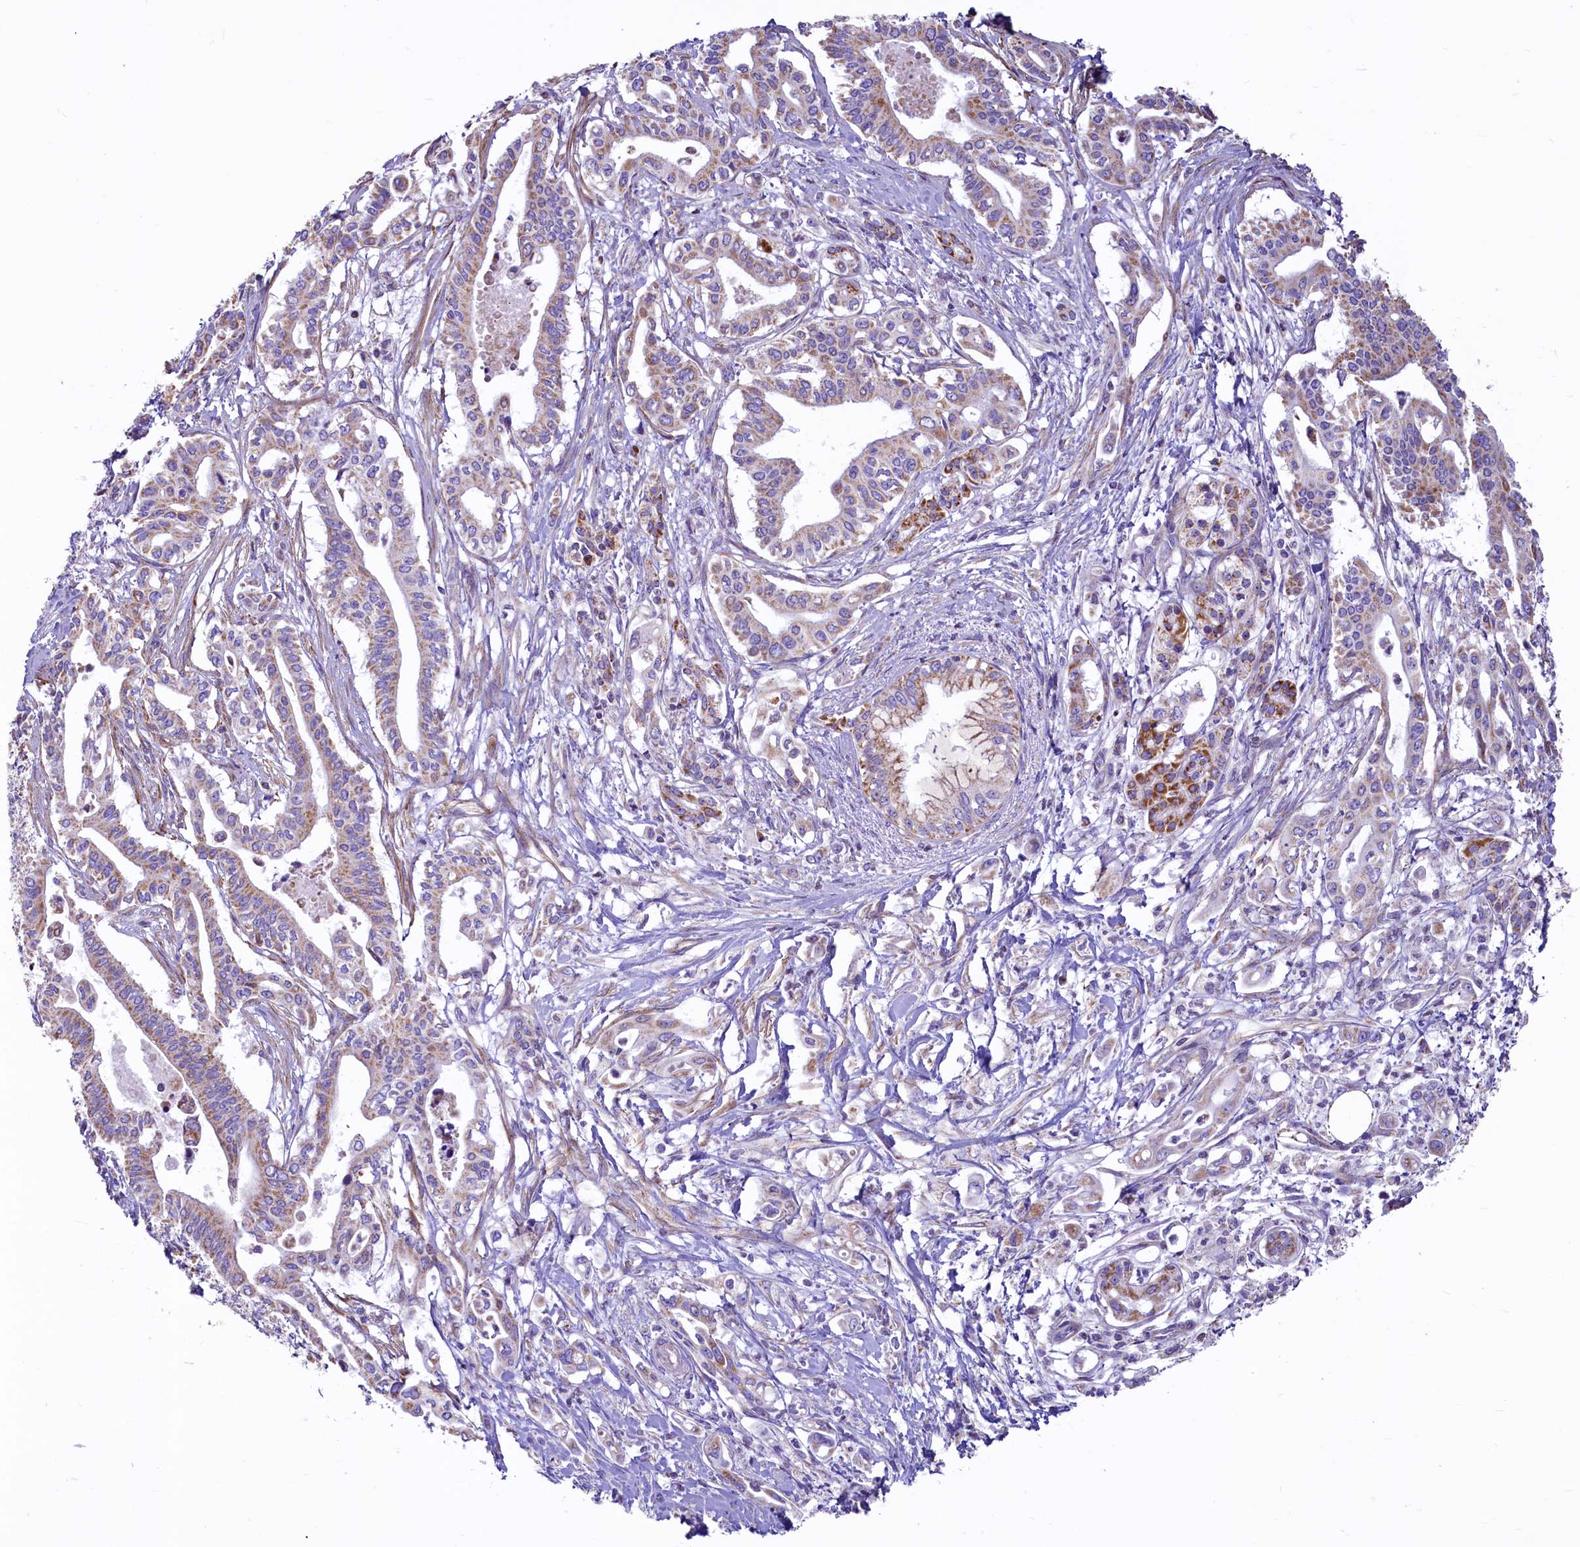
{"staining": {"intensity": "moderate", "quantity": "<25%", "location": "cytoplasmic/membranous"}, "tissue": "pancreatic cancer", "cell_type": "Tumor cells", "image_type": "cancer", "snomed": [{"axis": "morphology", "description": "Adenocarcinoma, NOS"}, {"axis": "topography", "description": "Pancreas"}], "caption": "Adenocarcinoma (pancreatic) tissue exhibits moderate cytoplasmic/membranous staining in about <25% of tumor cells, visualized by immunohistochemistry.", "gene": "VWCE", "patient": {"sex": "female", "age": 77}}